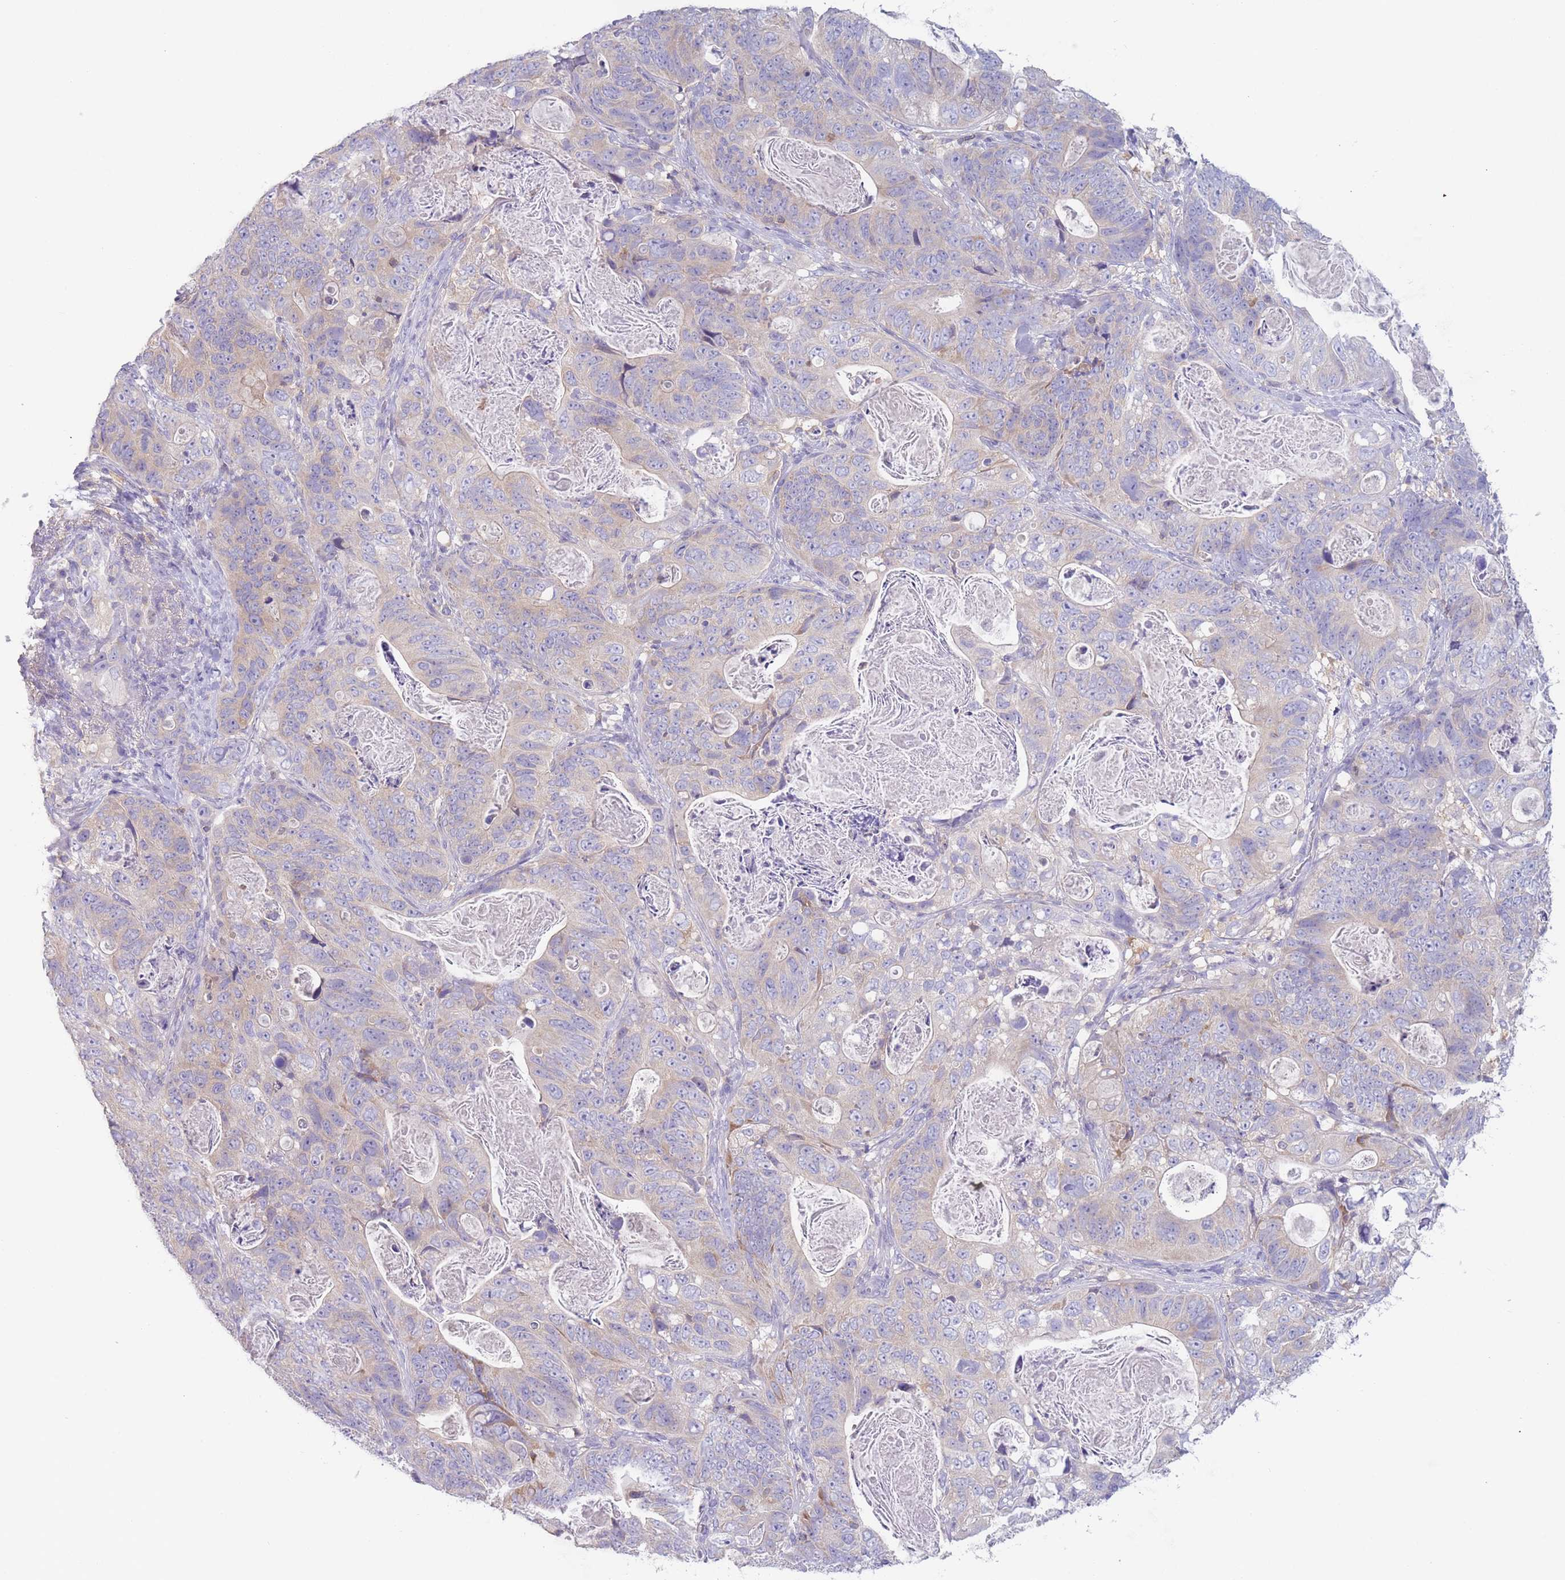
{"staining": {"intensity": "negative", "quantity": "none", "location": "none"}, "tissue": "stomach cancer", "cell_type": "Tumor cells", "image_type": "cancer", "snomed": [{"axis": "morphology", "description": "Normal tissue, NOS"}, {"axis": "morphology", "description": "Adenocarcinoma, NOS"}, {"axis": "topography", "description": "Stomach"}], "caption": "This is a histopathology image of immunohistochemistry (IHC) staining of adenocarcinoma (stomach), which shows no staining in tumor cells.", "gene": "ST3GAL4", "patient": {"sex": "female", "age": 89}}